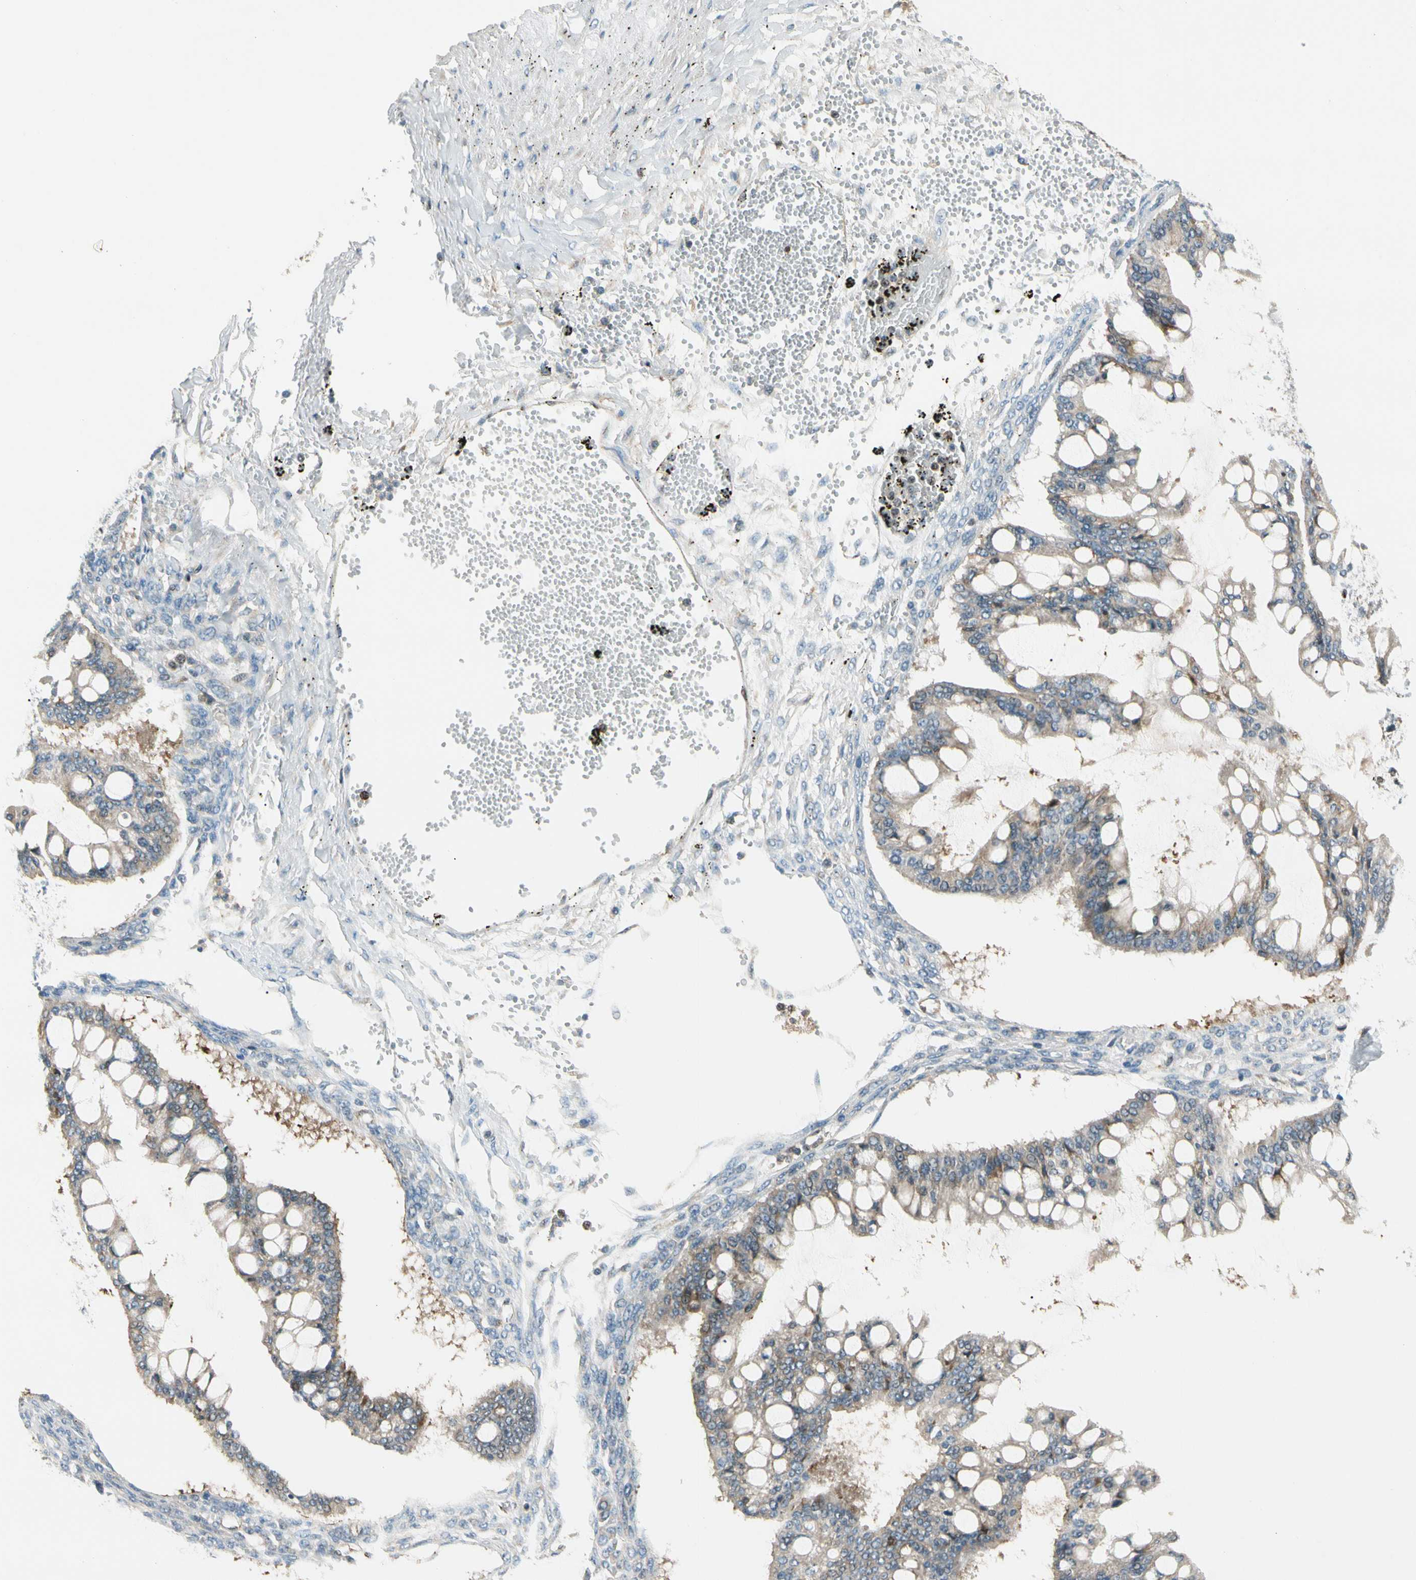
{"staining": {"intensity": "weak", "quantity": ">75%", "location": "cytoplasmic/membranous"}, "tissue": "ovarian cancer", "cell_type": "Tumor cells", "image_type": "cancer", "snomed": [{"axis": "morphology", "description": "Cystadenocarcinoma, mucinous, NOS"}, {"axis": "topography", "description": "Ovary"}], "caption": "Immunohistochemical staining of human ovarian mucinous cystadenocarcinoma reveals low levels of weak cytoplasmic/membranous protein expression in approximately >75% of tumor cells.", "gene": "CDH6", "patient": {"sex": "female", "age": 73}}